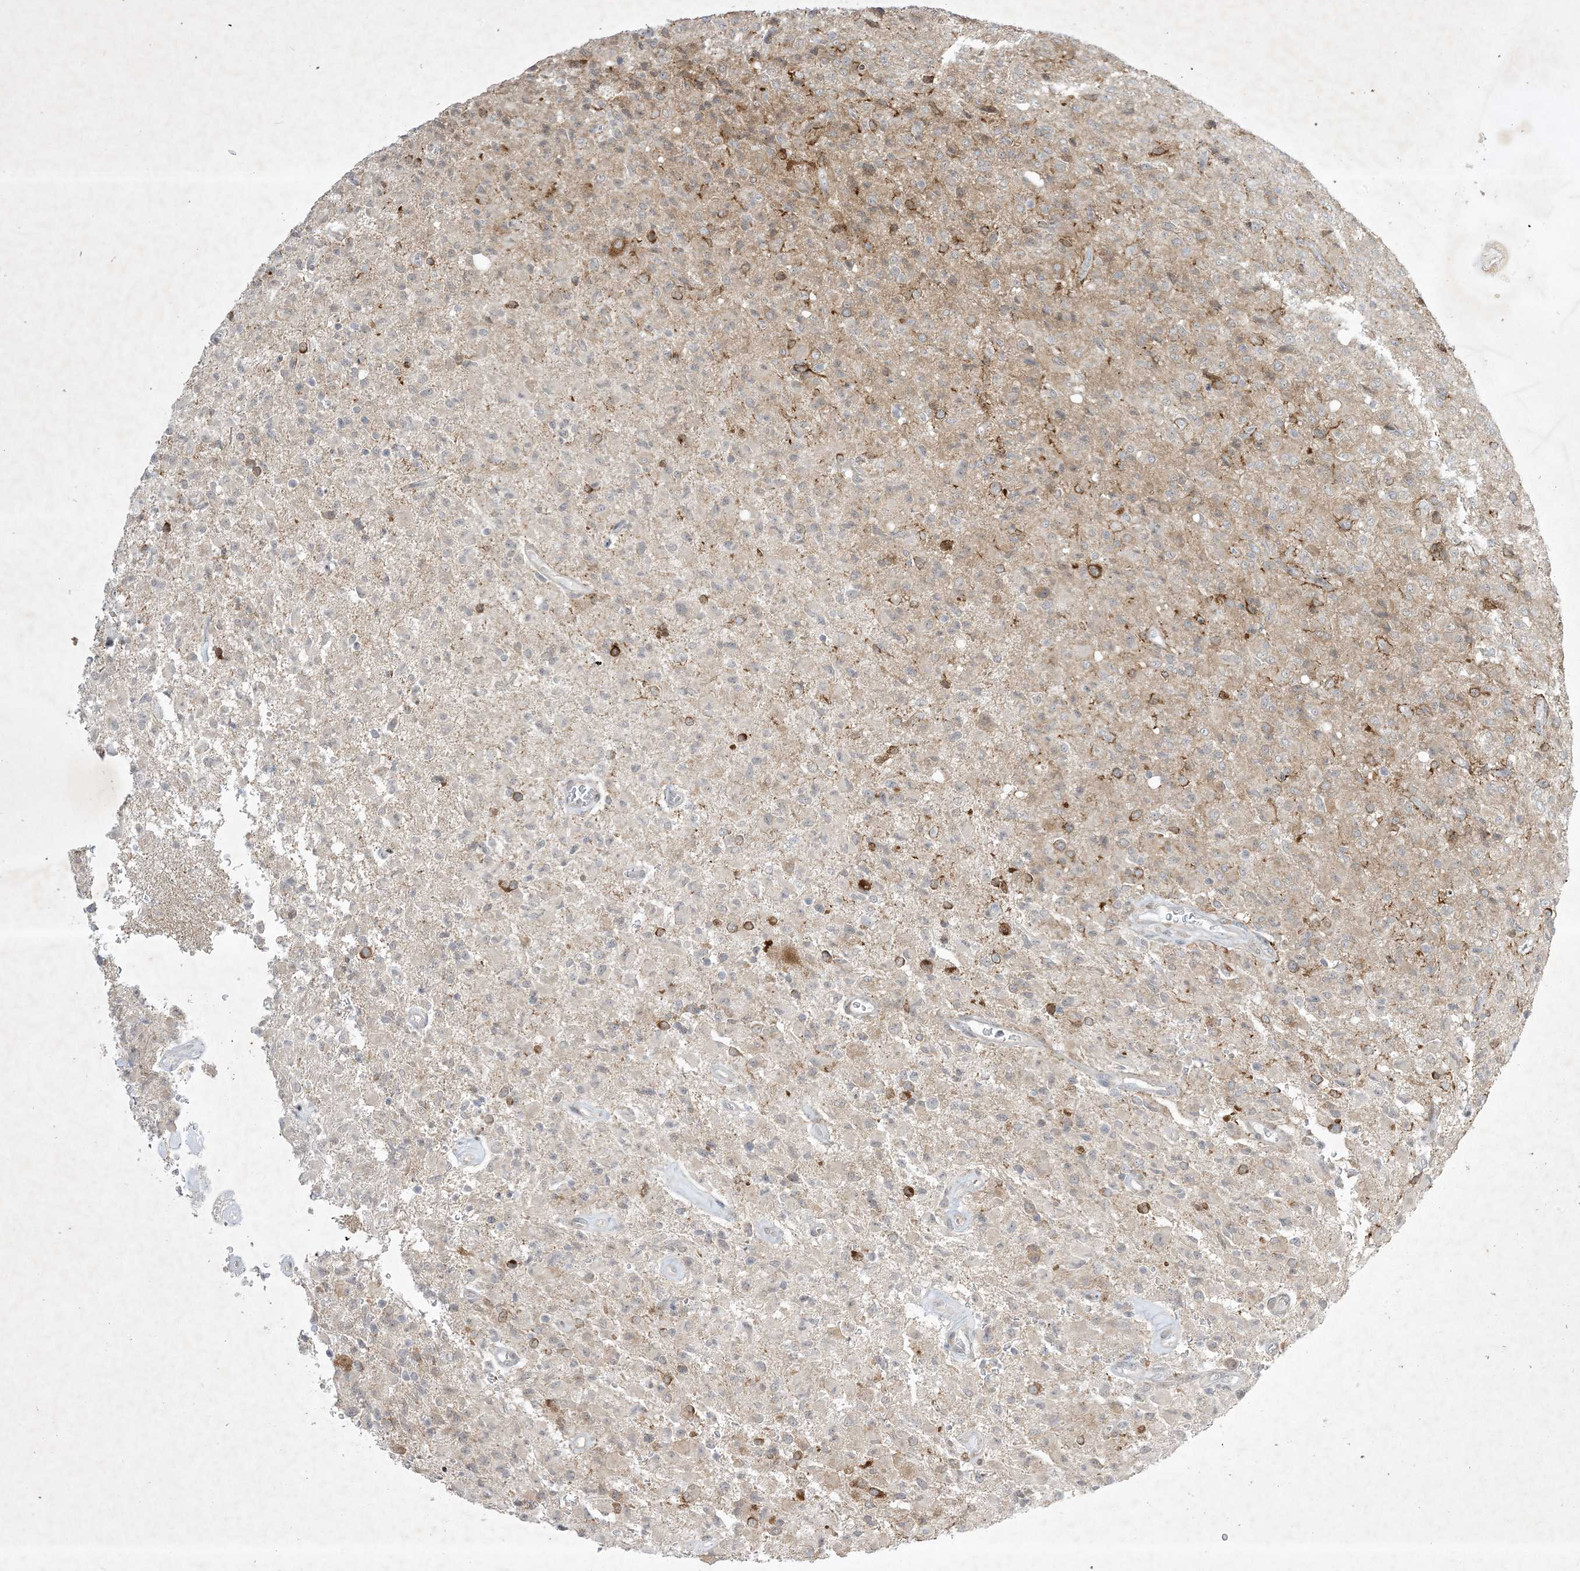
{"staining": {"intensity": "weak", "quantity": "25%-75%", "location": "cytoplasmic/membranous"}, "tissue": "glioma", "cell_type": "Tumor cells", "image_type": "cancer", "snomed": [{"axis": "morphology", "description": "Glioma, malignant, High grade"}, {"axis": "topography", "description": "Brain"}], "caption": "Glioma stained for a protein (brown) demonstrates weak cytoplasmic/membranous positive positivity in about 25%-75% of tumor cells.", "gene": "SOGA3", "patient": {"sex": "female", "age": 57}}